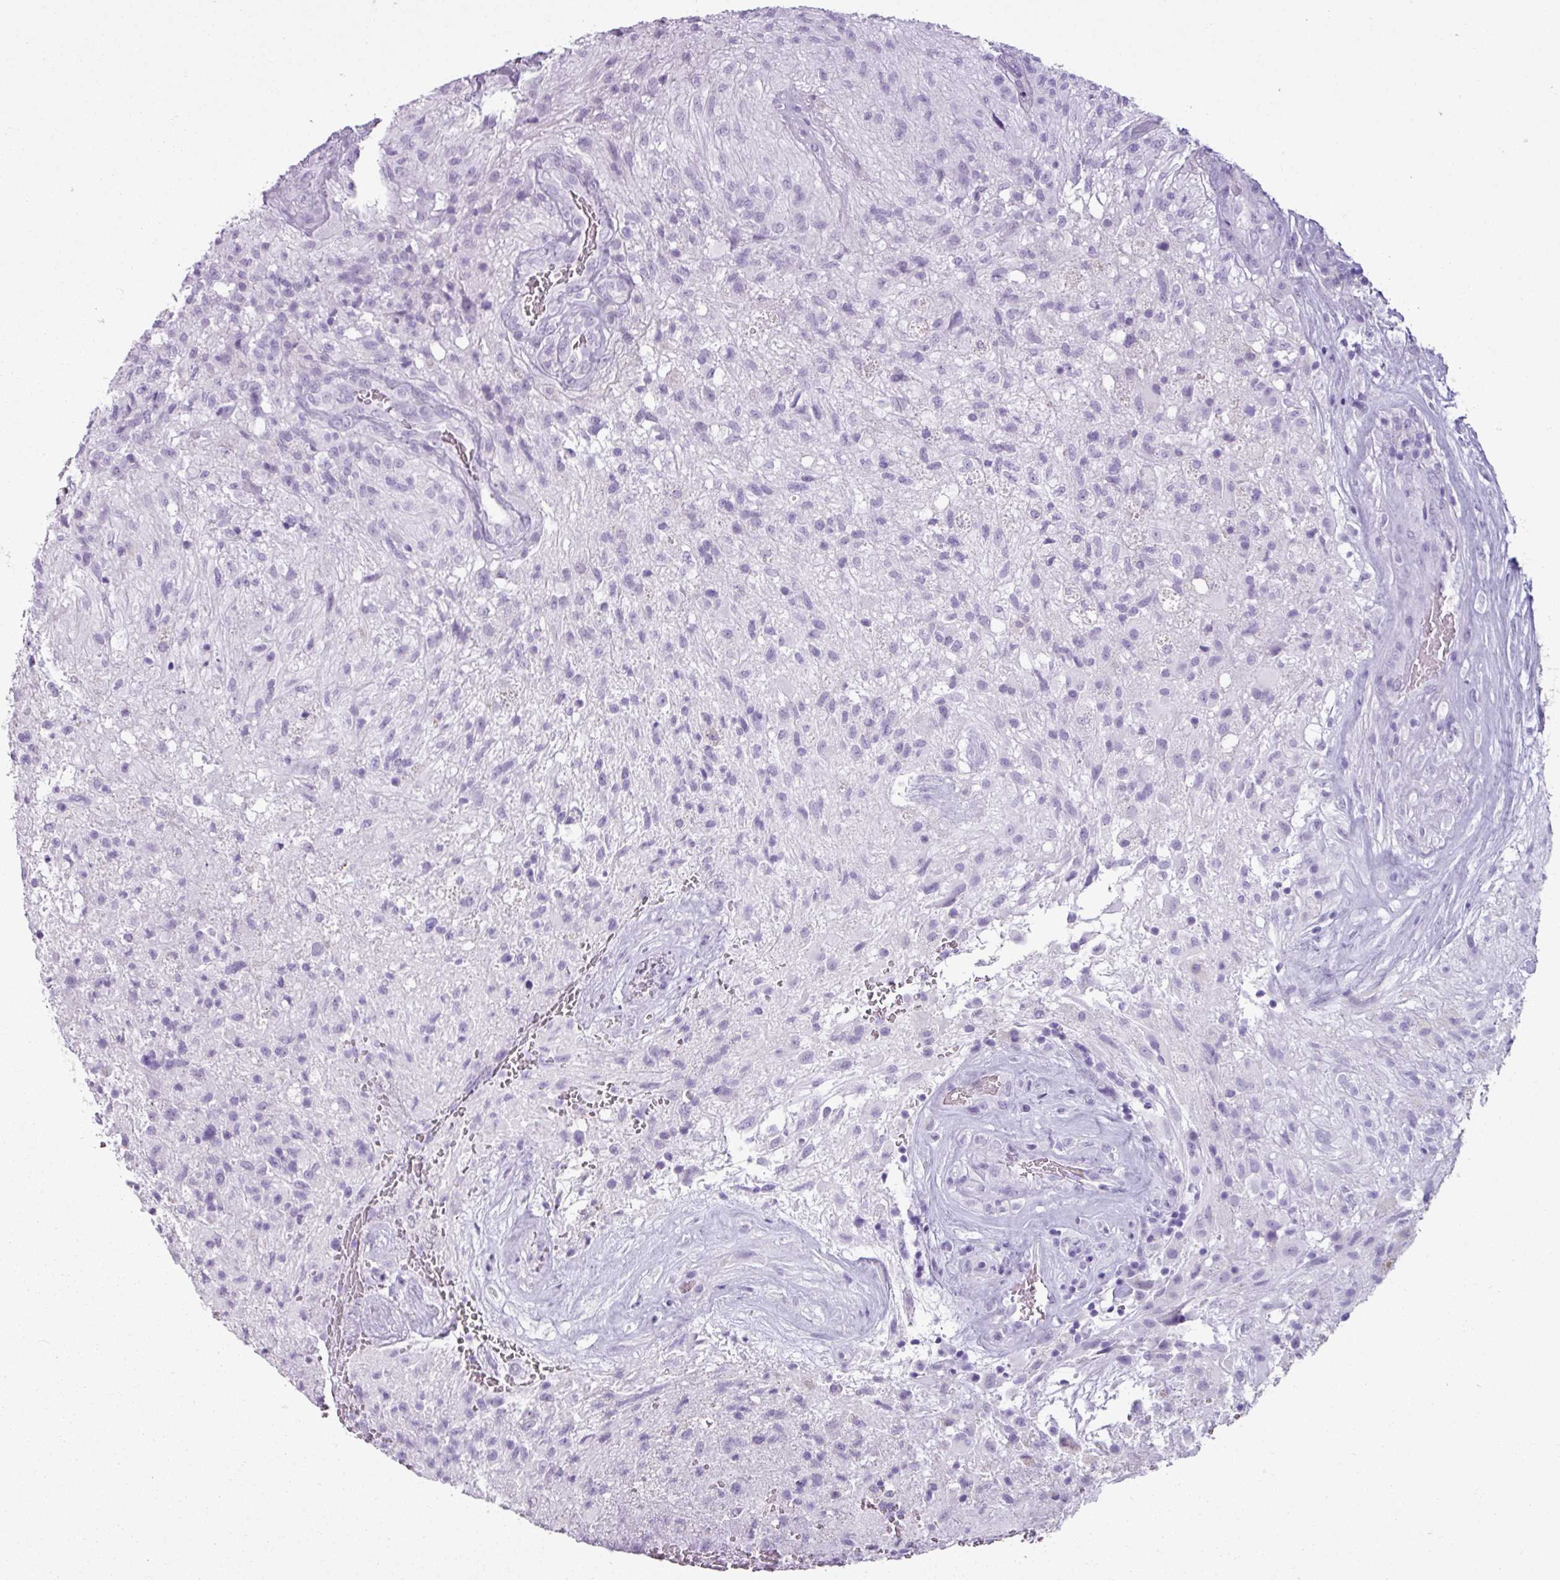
{"staining": {"intensity": "negative", "quantity": "none", "location": "none"}, "tissue": "glioma", "cell_type": "Tumor cells", "image_type": "cancer", "snomed": [{"axis": "morphology", "description": "Glioma, malignant, High grade"}, {"axis": "topography", "description": "Brain"}], "caption": "DAB (3,3'-diaminobenzidine) immunohistochemical staining of human glioma exhibits no significant staining in tumor cells.", "gene": "SCT", "patient": {"sex": "male", "age": 56}}